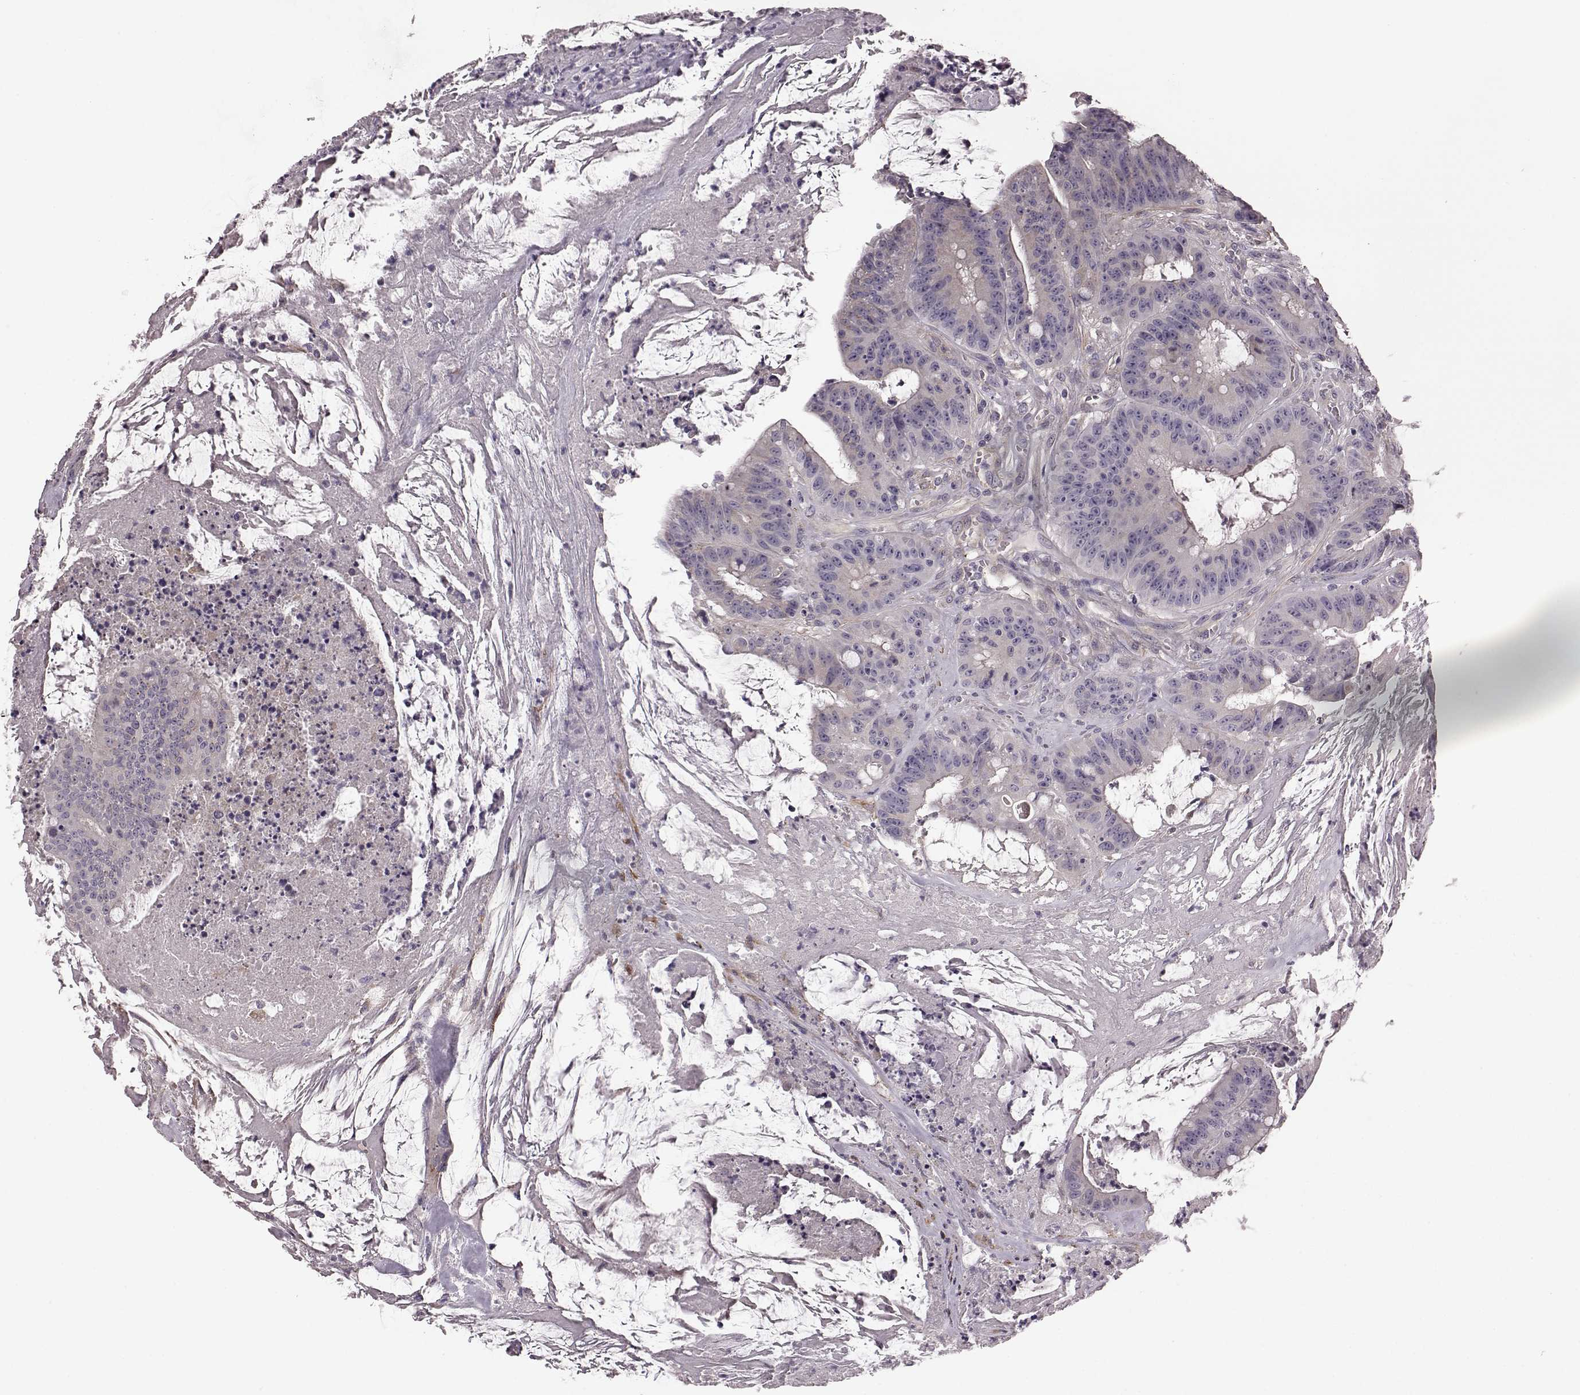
{"staining": {"intensity": "negative", "quantity": "none", "location": "none"}, "tissue": "colorectal cancer", "cell_type": "Tumor cells", "image_type": "cancer", "snomed": [{"axis": "morphology", "description": "Adenocarcinoma, NOS"}, {"axis": "topography", "description": "Colon"}], "caption": "The micrograph displays no staining of tumor cells in colorectal cancer.", "gene": "GRK1", "patient": {"sex": "male", "age": 33}}